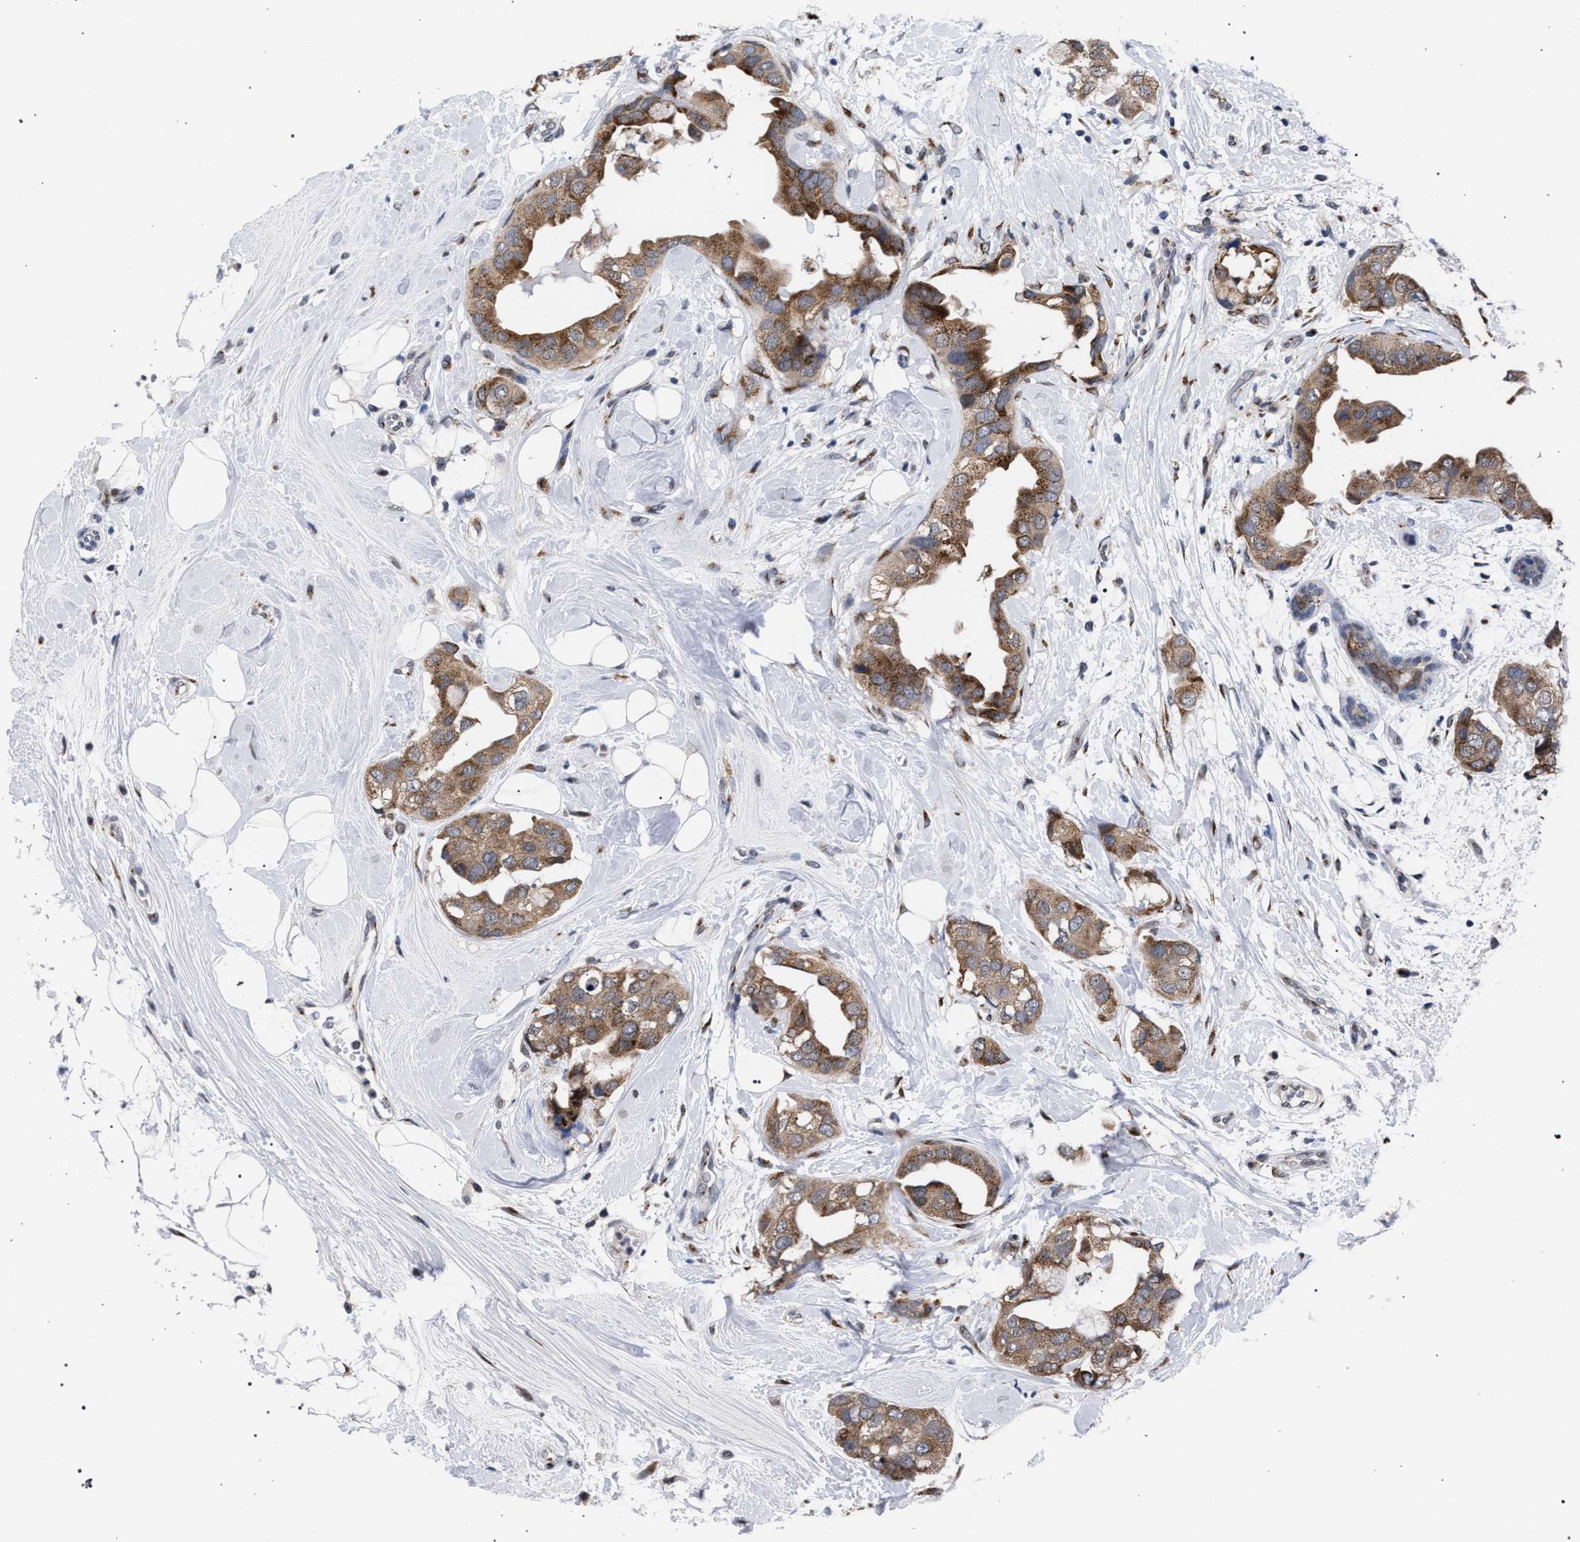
{"staining": {"intensity": "moderate", "quantity": ">75%", "location": "cytoplasmic/membranous"}, "tissue": "breast cancer", "cell_type": "Tumor cells", "image_type": "cancer", "snomed": [{"axis": "morphology", "description": "Duct carcinoma"}, {"axis": "topography", "description": "Breast"}], "caption": "About >75% of tumor cells in breast cancer show moderate cytoplasmic/membranous protein positivity as visualized by brown immunohistochemical staining.", "gene": "GOLGA2", "patient": {"sex": "female", "age": 40}}